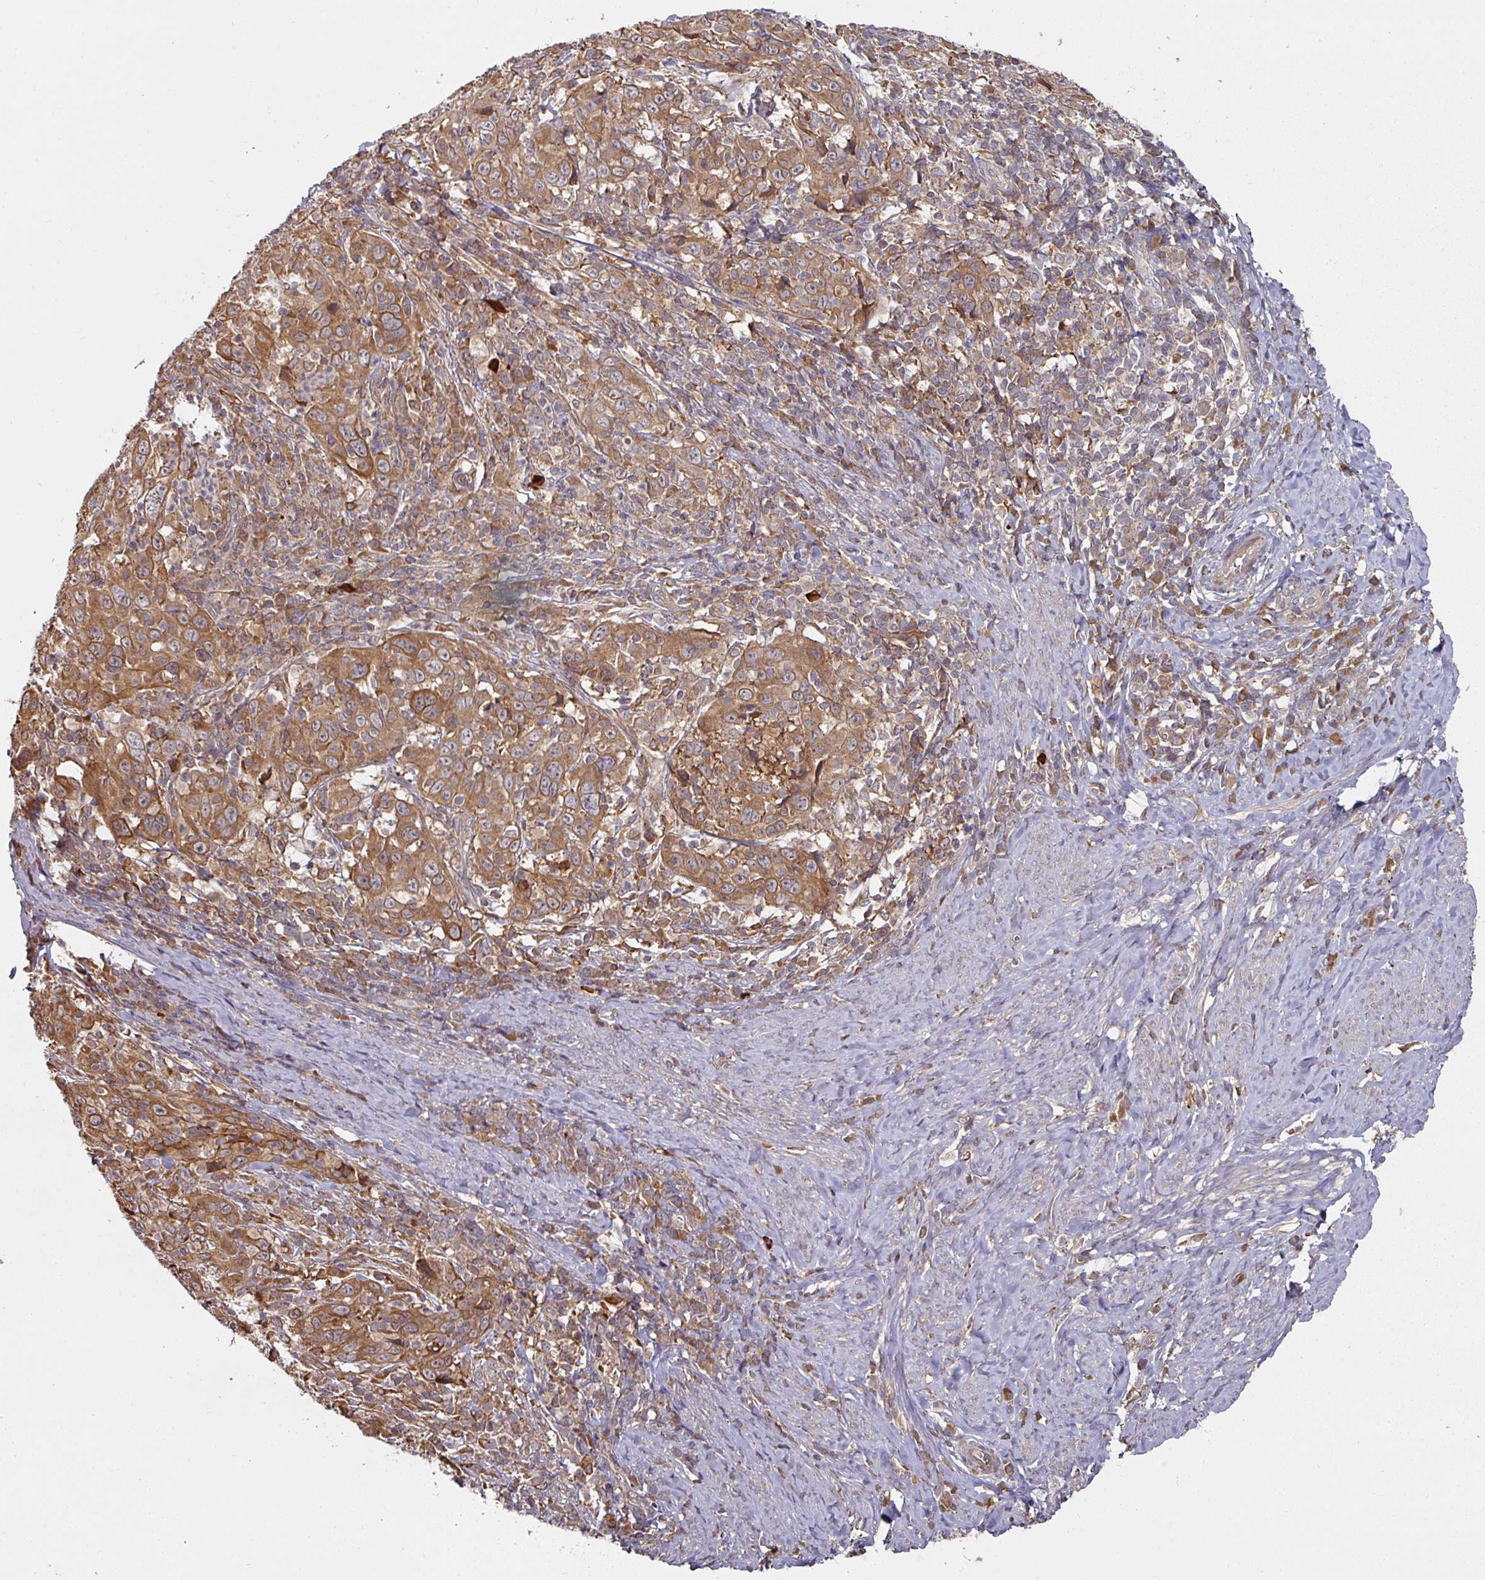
{"staining": {"intensity": "moderate", "quantity": ">75%", "location": "cytoplasmic/membranous"}, "tissue": "cervical cancer", "cell_type": "Tumor cells", "image_type": "cancer", "snomed": [{"axis": "morphology", "description": "Squamous cell carcinoma, NOS"}, {"axis": "topography", "description": "Cervix"}], "caption": "Approximately >75% of tumor cells in human cervical cancer display moderate cytoplasmic/membranous protein positivity as visualized by brown immunohistochemical staining.", "gene": "CEP95", "patient": {"sex": "female", "age": 46}}